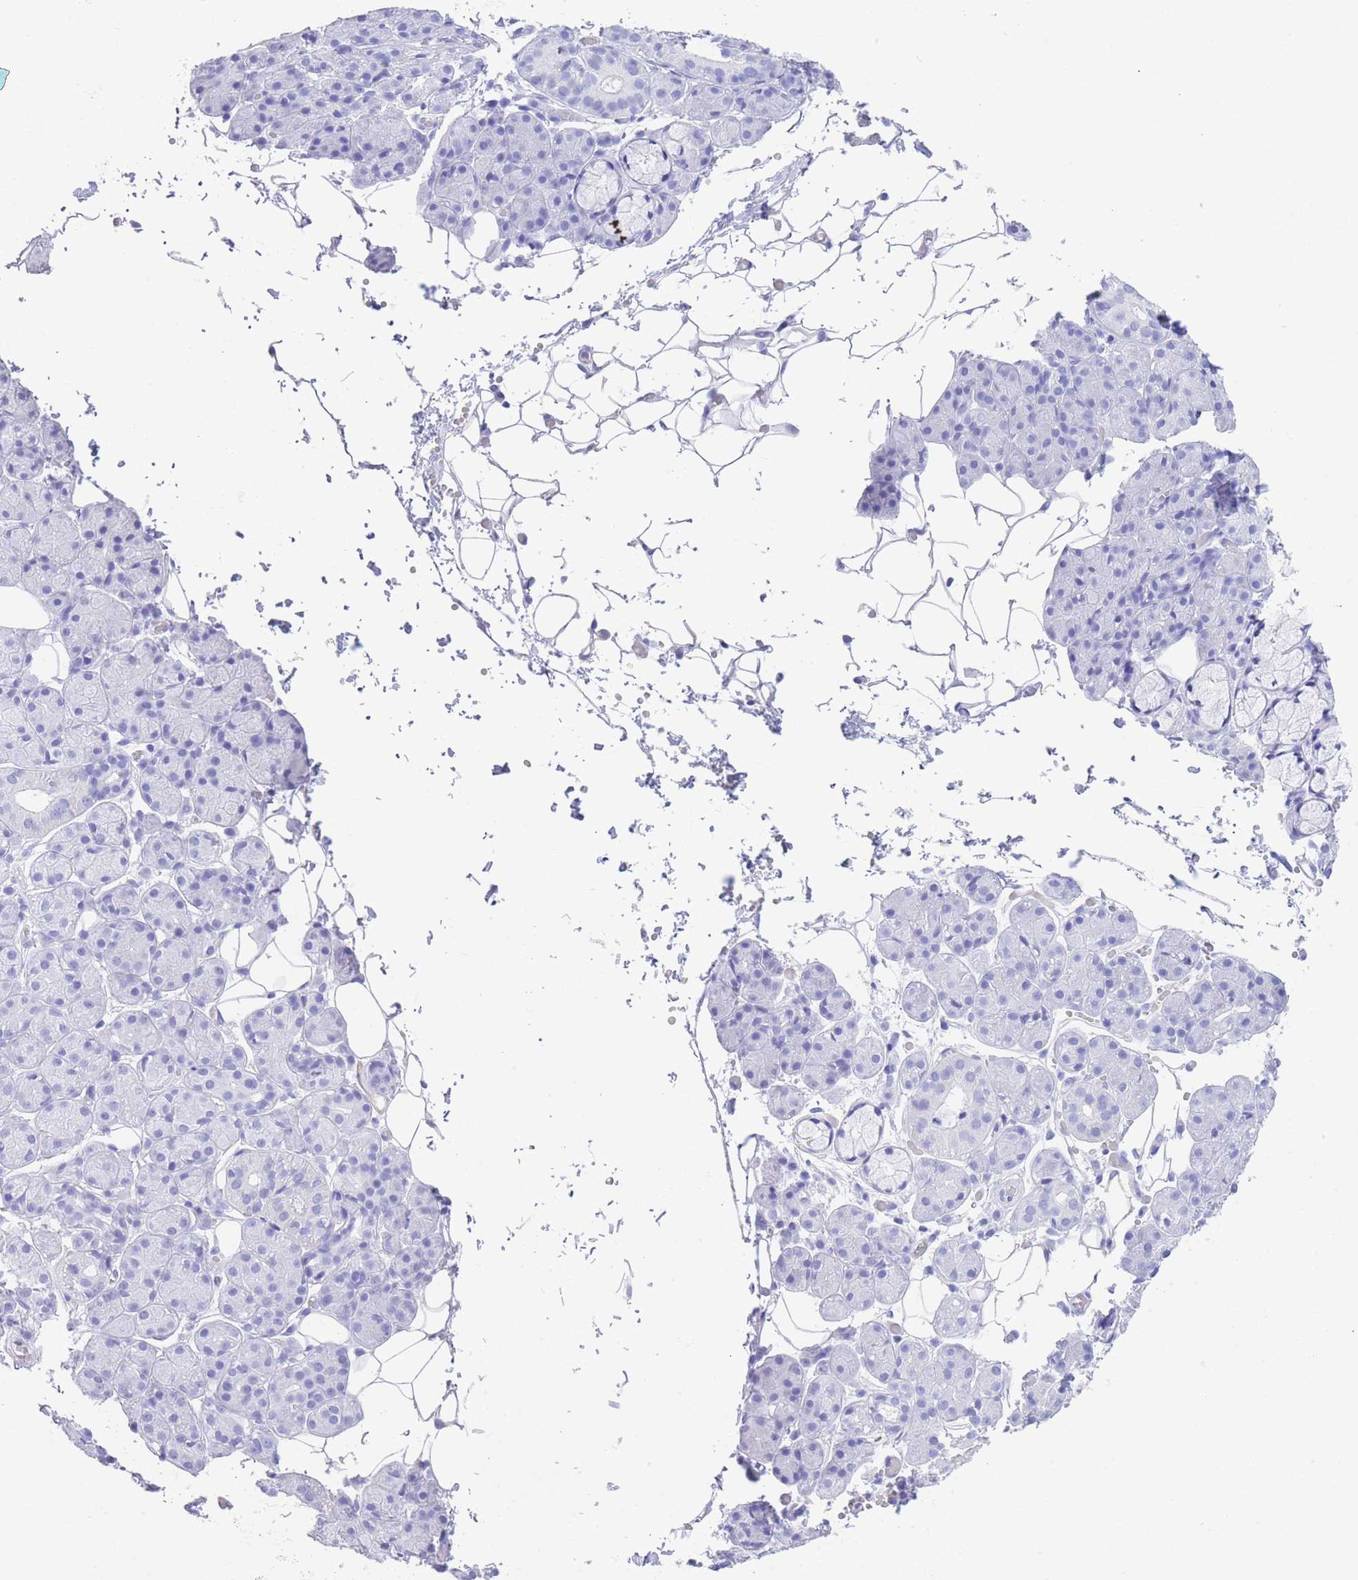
{"staining": {"intensity": "negative", "quantity": "none", "location": "none"}, "tissue": "salivary gland", "cell_type": "Glandular cells", "image_type": "normal", "snomed": [{"axis": "morphology", "description": "Normal tissue, NOS"}, {"axis": "topography", "description": "Salivary gland"}], "caption": "Immunohistochemical staining of benign salivary gland demonstrates no significant positivity in glandular cells. The staining is performed using DAB brown chromogen with nuclei counter-stained in using hematoxylin.", "gene": "SLCO1B1", "patient": {"sex": "male", "age": 63}}